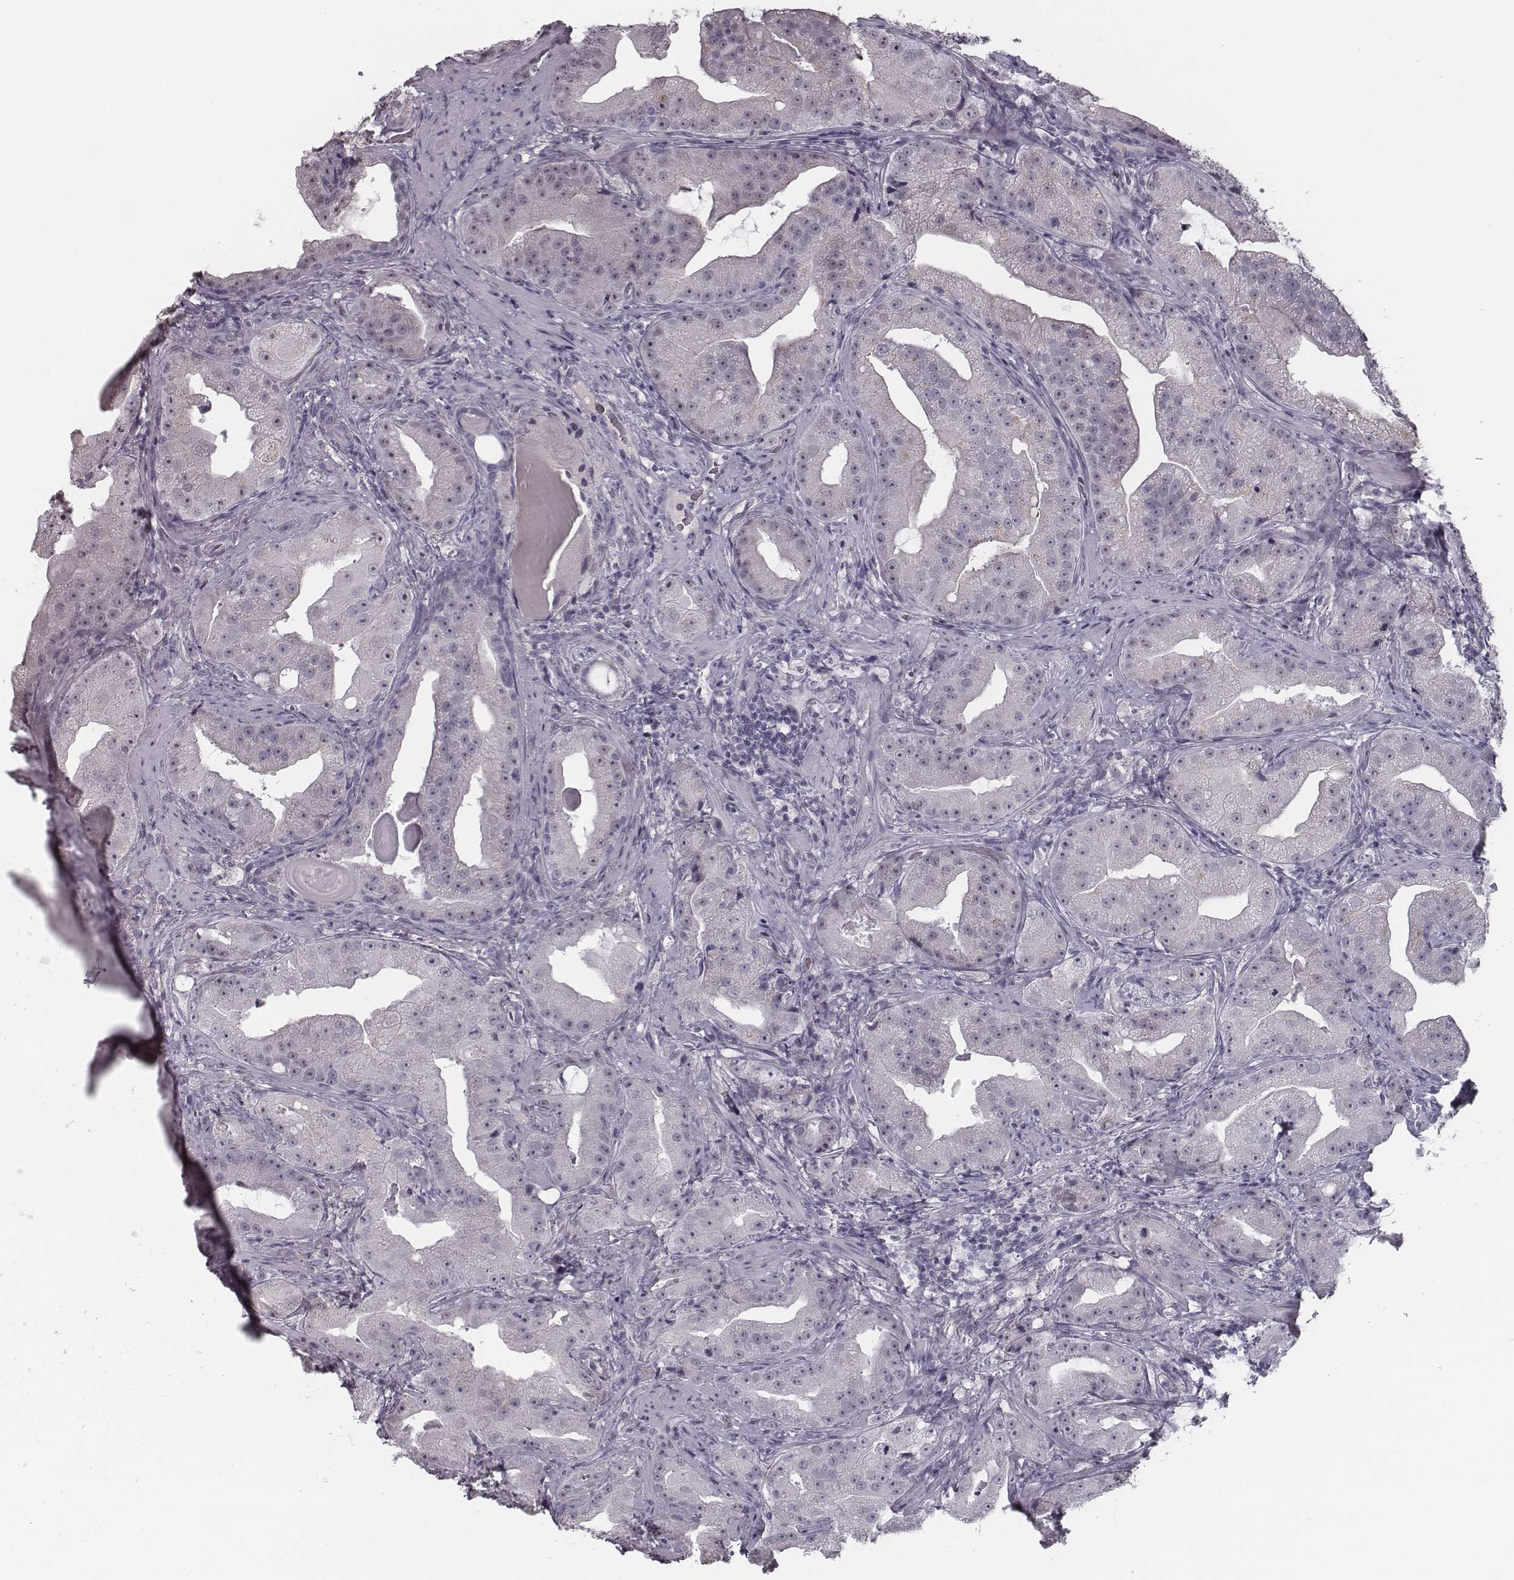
{"staining": {"intensity": "negative", "quantity": "none", "location": "none"}, "tissue": "prostate cancer", "cell_type": "Tumor cells", "image_type": "cancer", "snomed": [{"axis": "morphology", "description": "Adenocarcinoma, Low grade"}, {"axis": "topography", "description": "Prostate"}], "caption": "Immunohistochemistry image of neoplastic tissue: prostate cancer (adenocarcinoma (low-grade)) stained with DAB (3,3'-diaminobenzidine) exhibits no significant protein staining in tumor cells.", "gene": "SEPTIN14", "patient": {"sex": "male", "age": 62}}